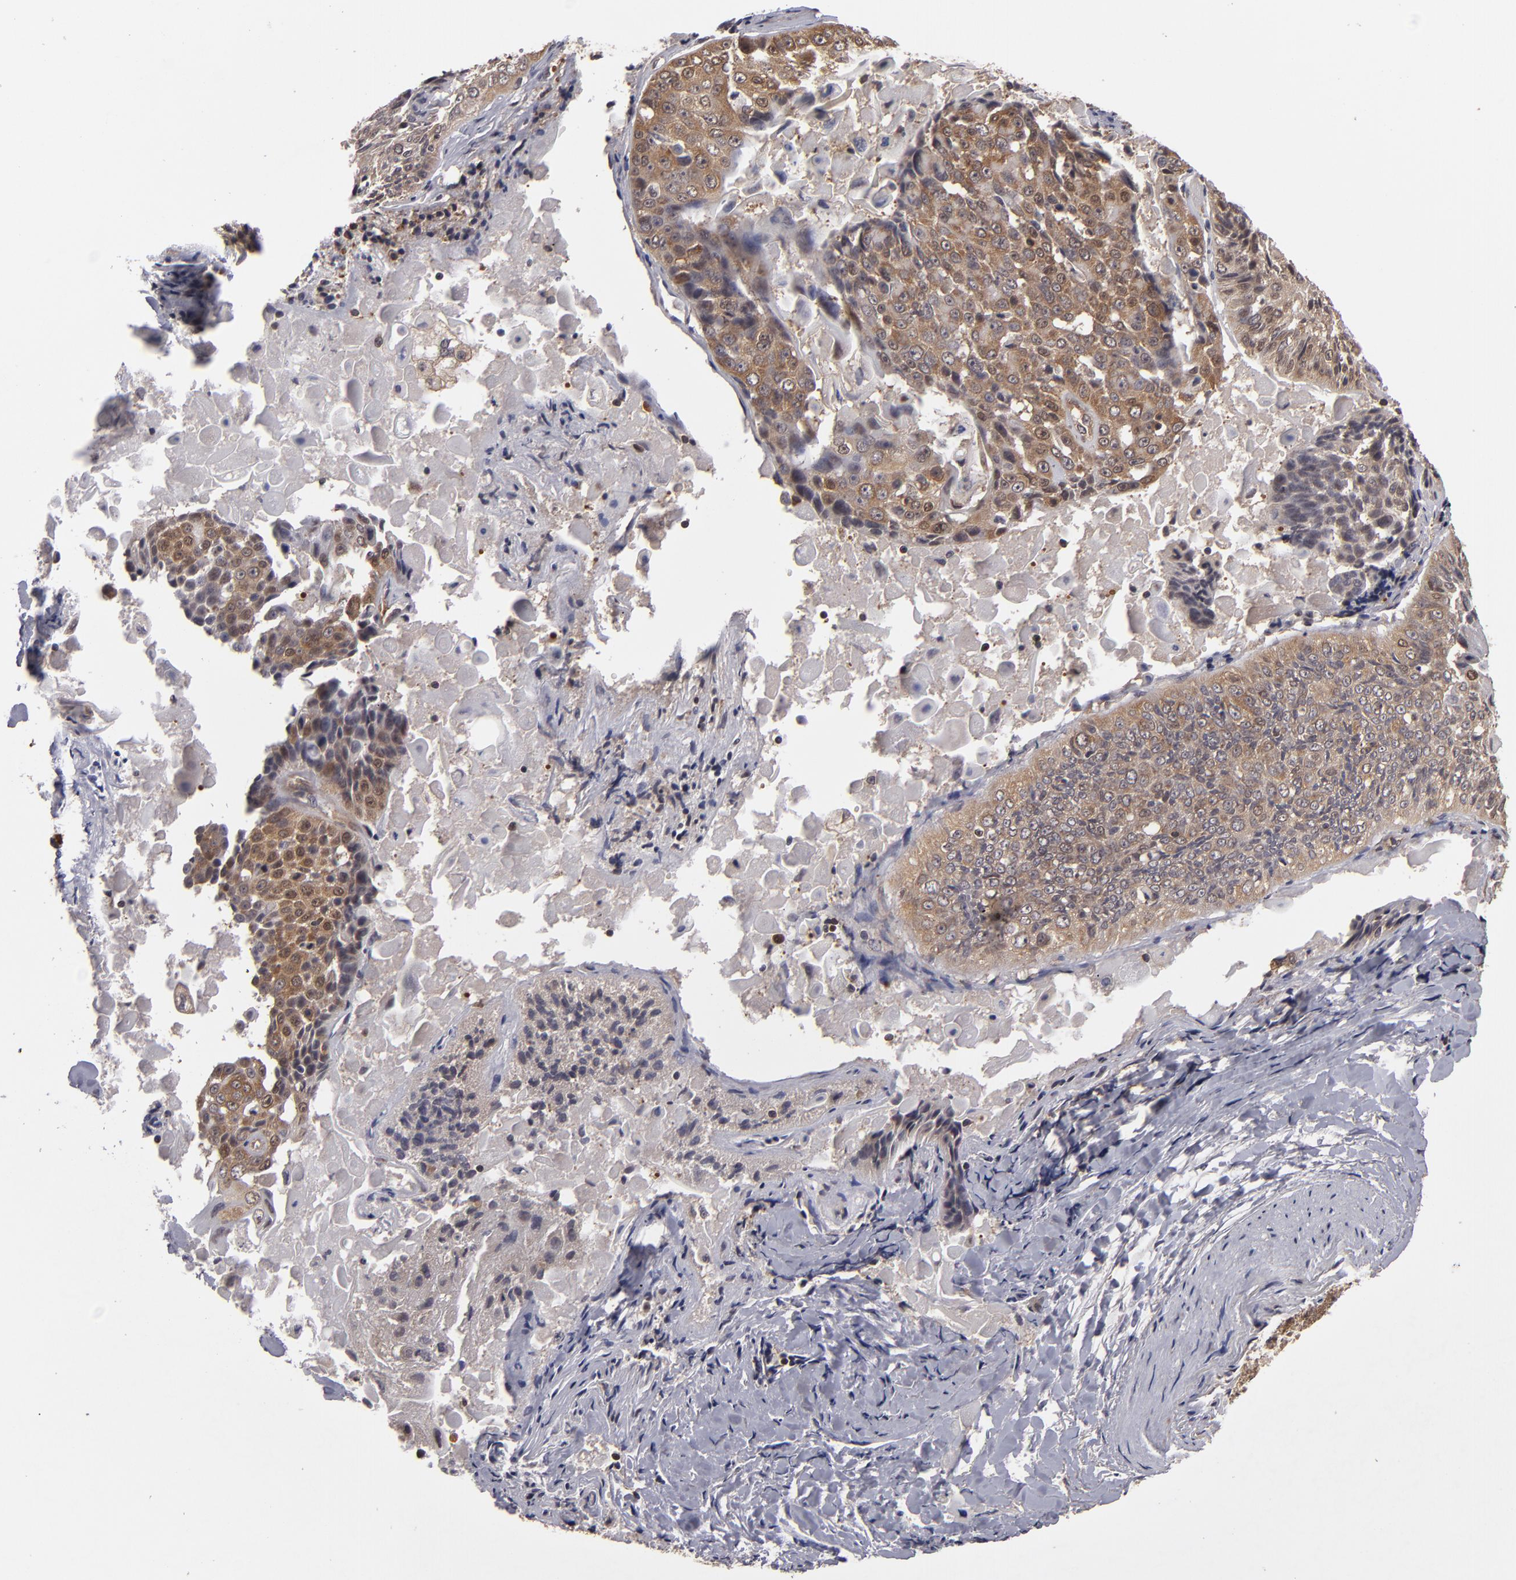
{"staining": {"intensity": "moderate", "quantity": ">75%", "location": "cytoplasmic/membranous"}, "tissue": "lung cancer", "cell_type": "Tumor cells", "image_type": "cancer", "snomed": [{"axis": "morphology", "description": "Adenocarcinoma, NOS"}, {"axis": "topography", "description": "Lung"}], "caption": "The histopathology image demonstrates staining of lung cancer (adenocarcinoma), revealing moderate cytoplasmic/membranous protein positivity (brown color) within tumor cells.", "gene": "MAPK3", "patient": {"sex": "male", "age": 60}}